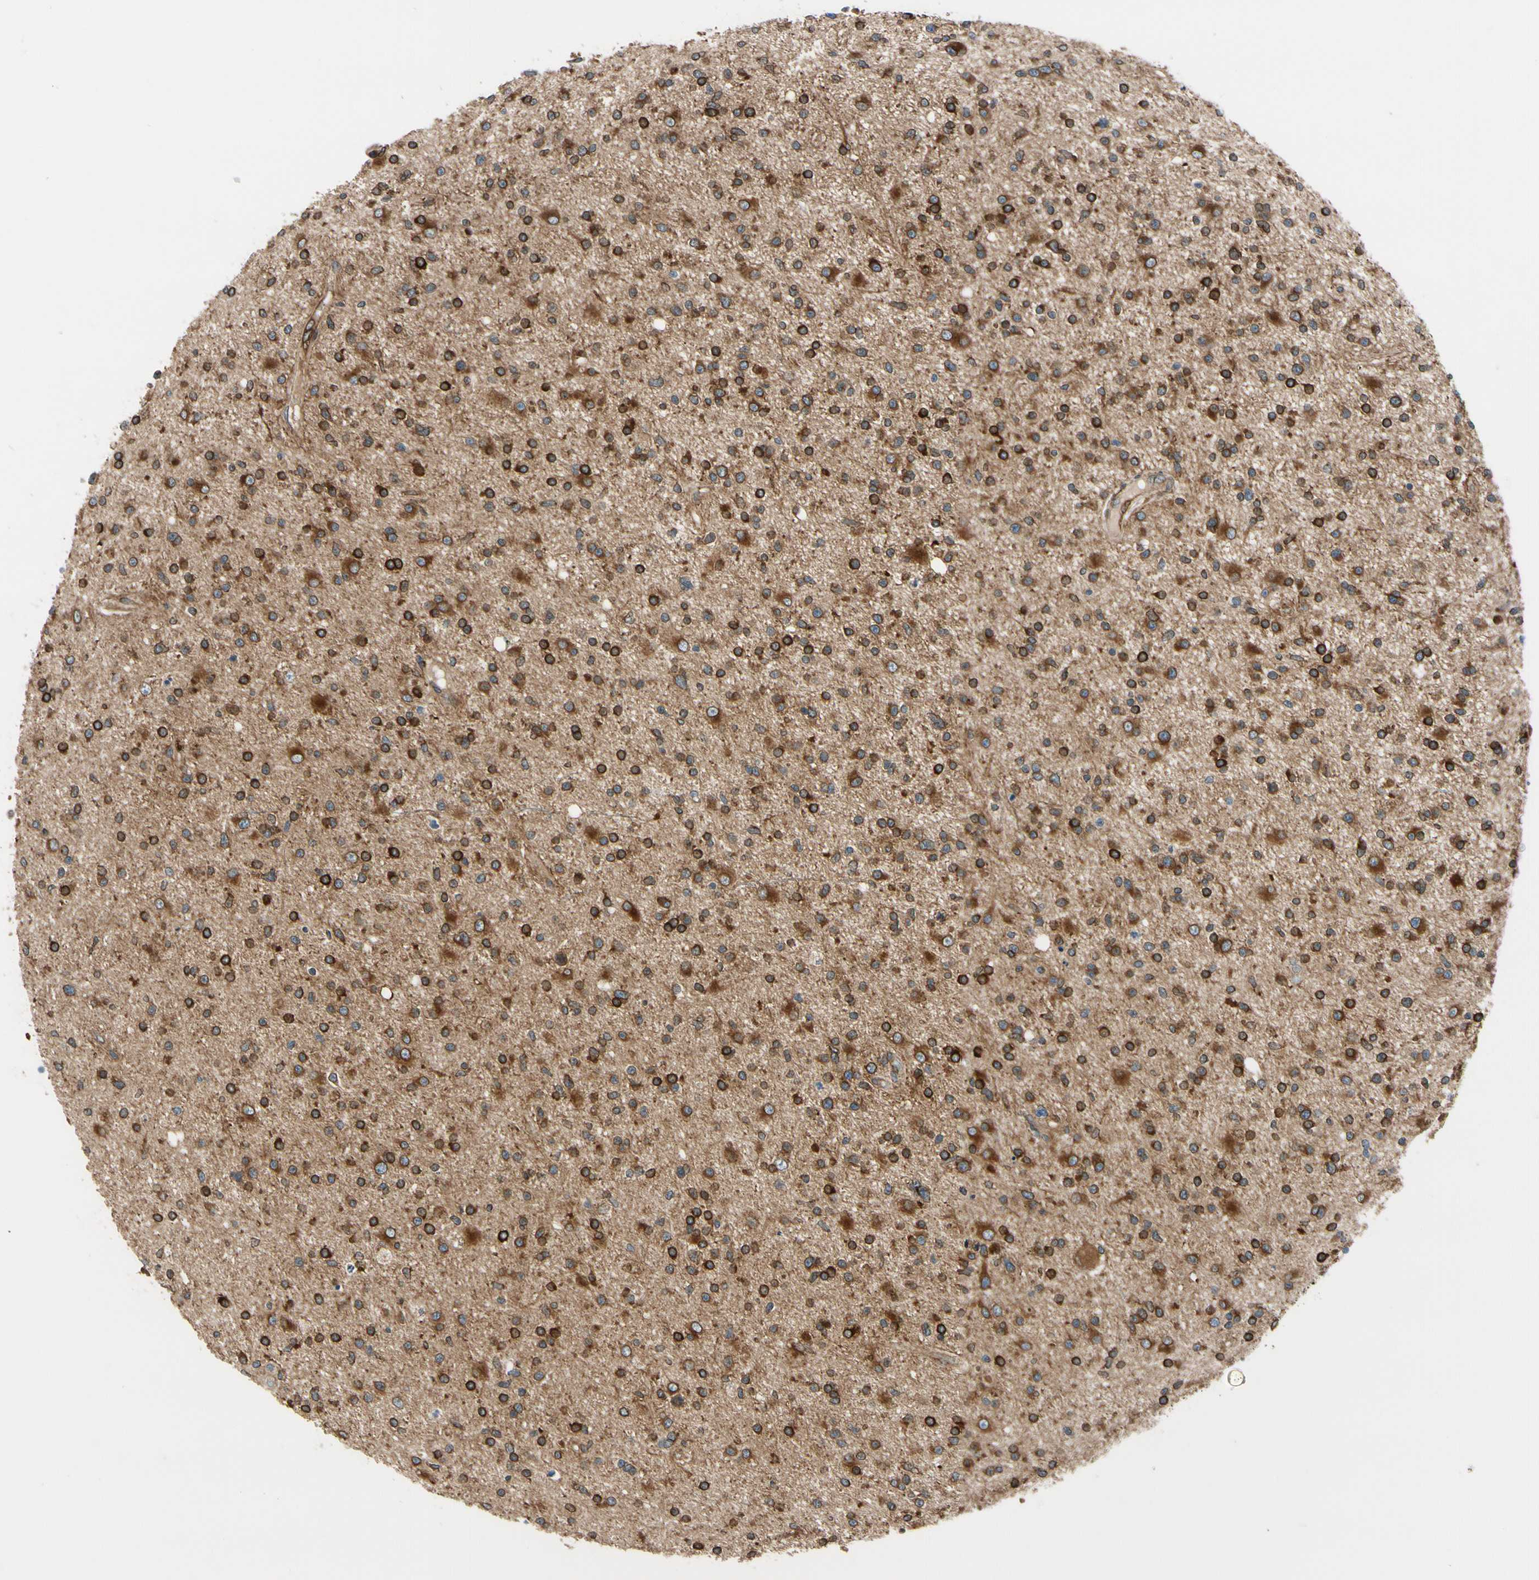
{"staining": {"intensity": "strong", "quantity": ">75%", "location": "cytoplasmic/membranous"}, "tissue": "glioma", "cell_type": "Tumor cells", "image_type": "cancer", "snomed": [{"axis": "morphology", "description": "Glioma, malignant, High grade"}, {"axis": "topography", "description": "Brain"}], "caption": "This photomicrograph displays immunohistochemistry (IHC) staining of glioma, with high strong cytoplasmic/membranous staining in about >75% of tumor cells.", "gene": "CLCC1", "patient": {"sex": "male", "age": 33}}